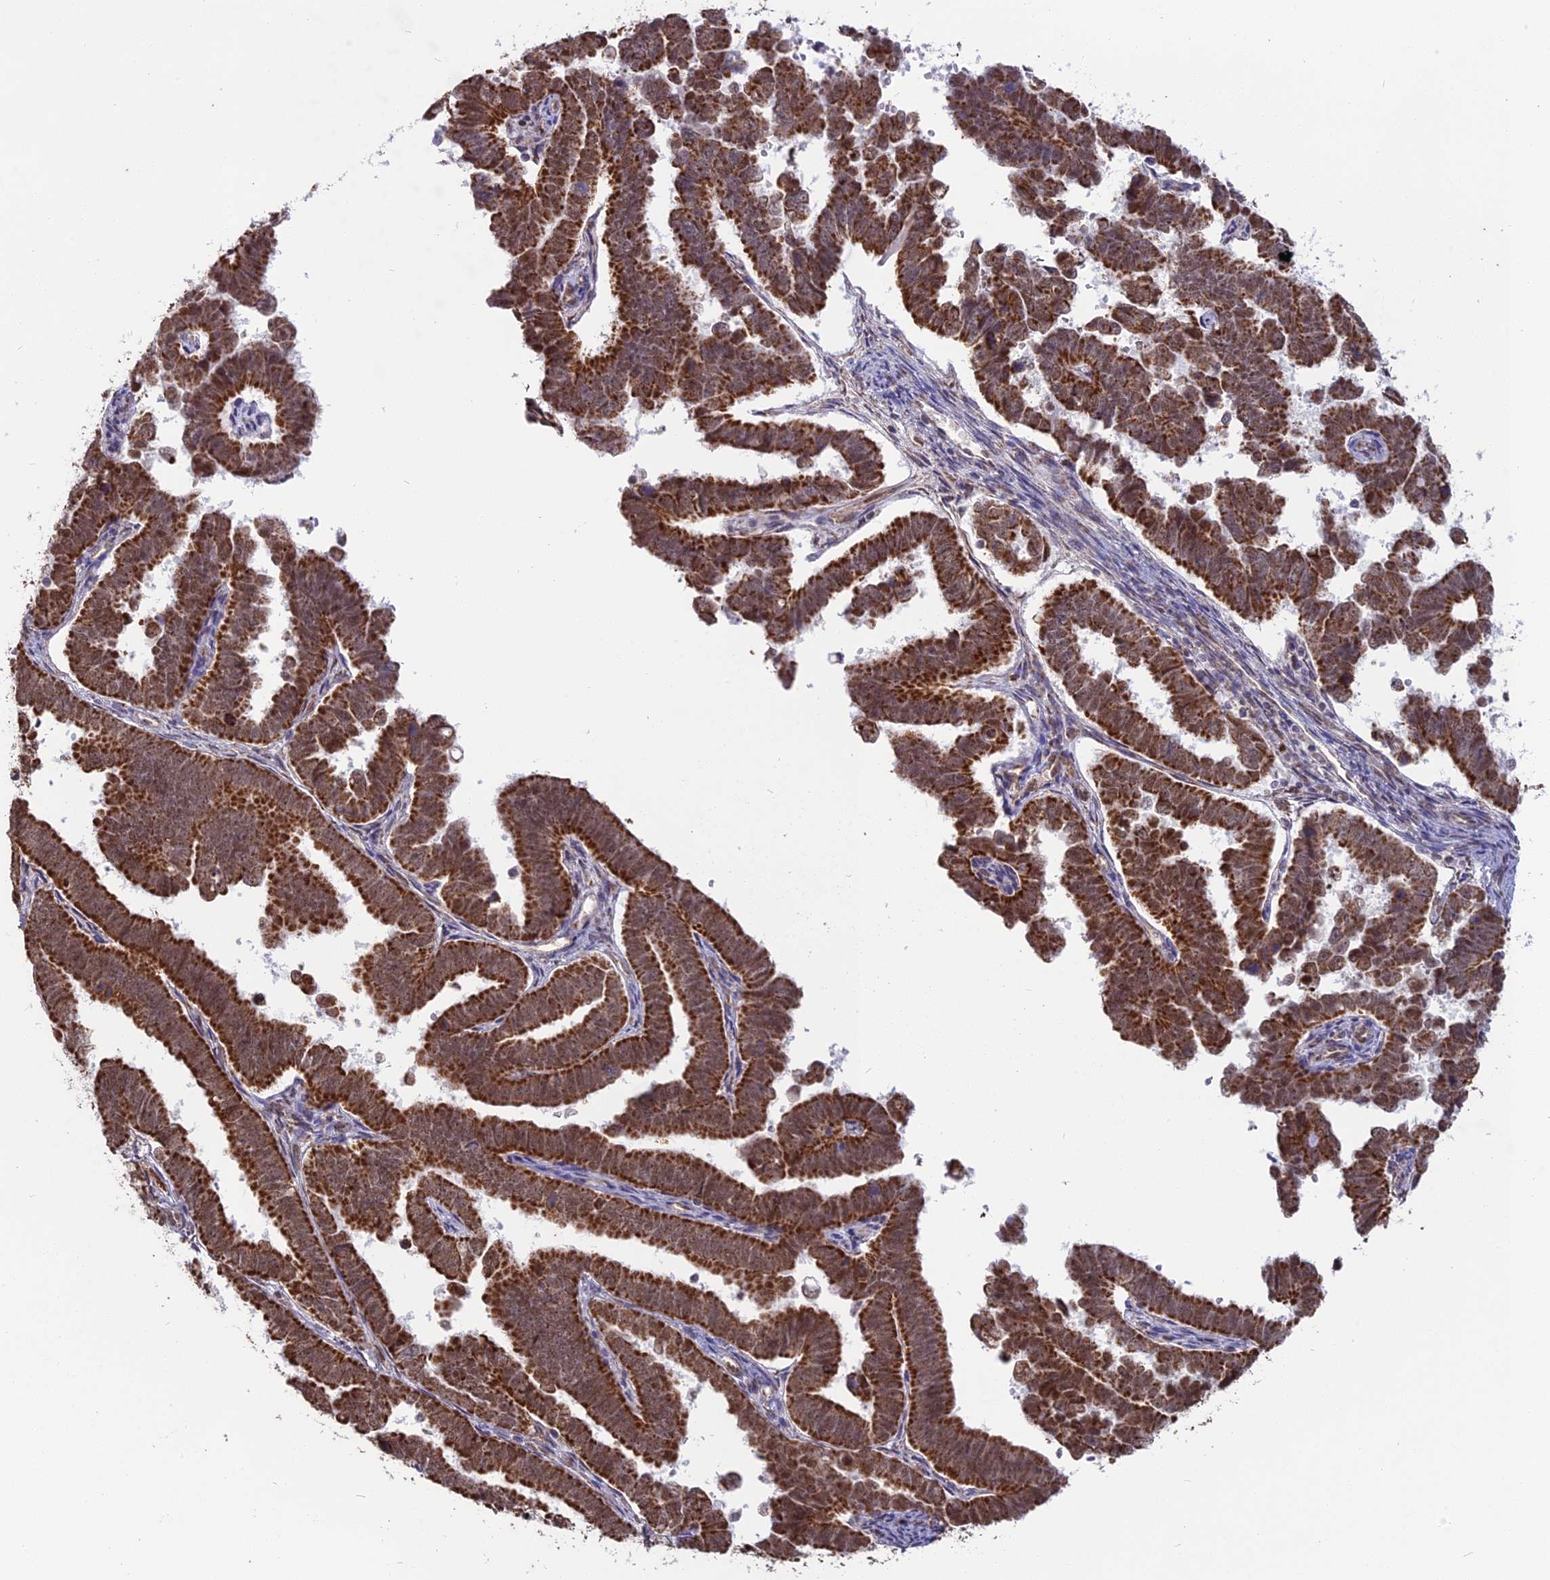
{"staining": {"intensity": "strong", "quantity": ">75%", "location": "cytoplasmic/membranous"}, "tissue": "endometrial cancer", "cell_type": "Tumor cells", "image_type": "cancer", "snomed": [{"axis": "morphology", "description": "Adenocarcinoma, NOS"}, {"axis": "topography", "description": "Endometrium"}], "caption": "This image reveals adenocarcinoma (endometrial) stained with immunohistochemistry (IHC) to label a protein in brown. The cytoplasmic/membranous of tumor cells show strong positivity for the protein. Nuclei are counter-stained blue.", "gene": "ARHGAP40", "patient": {"sex": "female", "age": 75}}